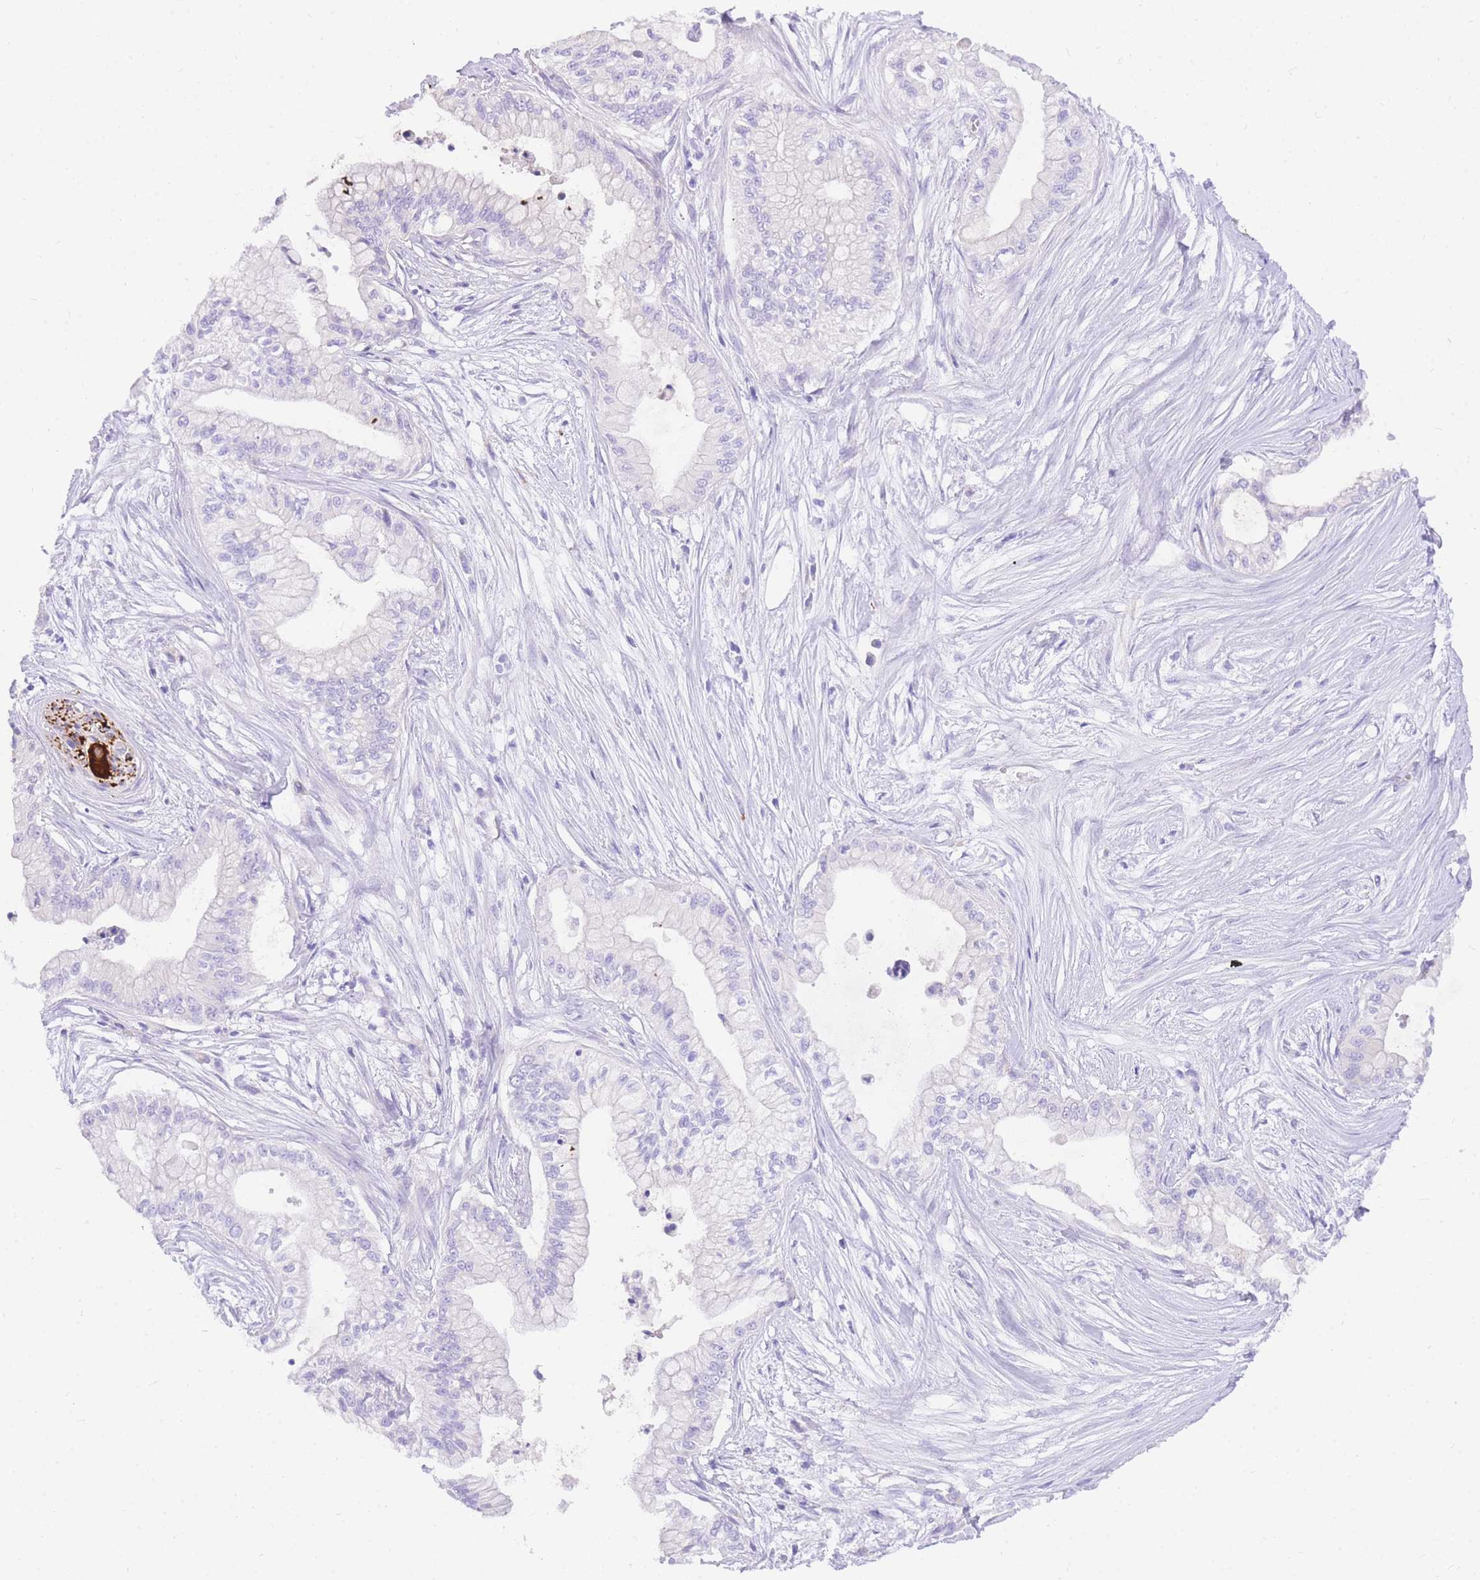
{"staining": {"intensity": "negative", "quantity": "none", "location": "none"}, "tissue": "pancreatic cancer", "cell_type": "Tumor cells", "image_type": "cancer", "snomed": [{"axis": "morphology", "description": "Adenocarcinoma, NOS"}, {"axis": "topography", "description": "Pancreas"}], "caption": "Tumor cells are negative for protein expression in human pancreatic cancer (adenocarcinoma).", "gene": "UPK1A", "patient": {"sex": "male", "age": 78}}